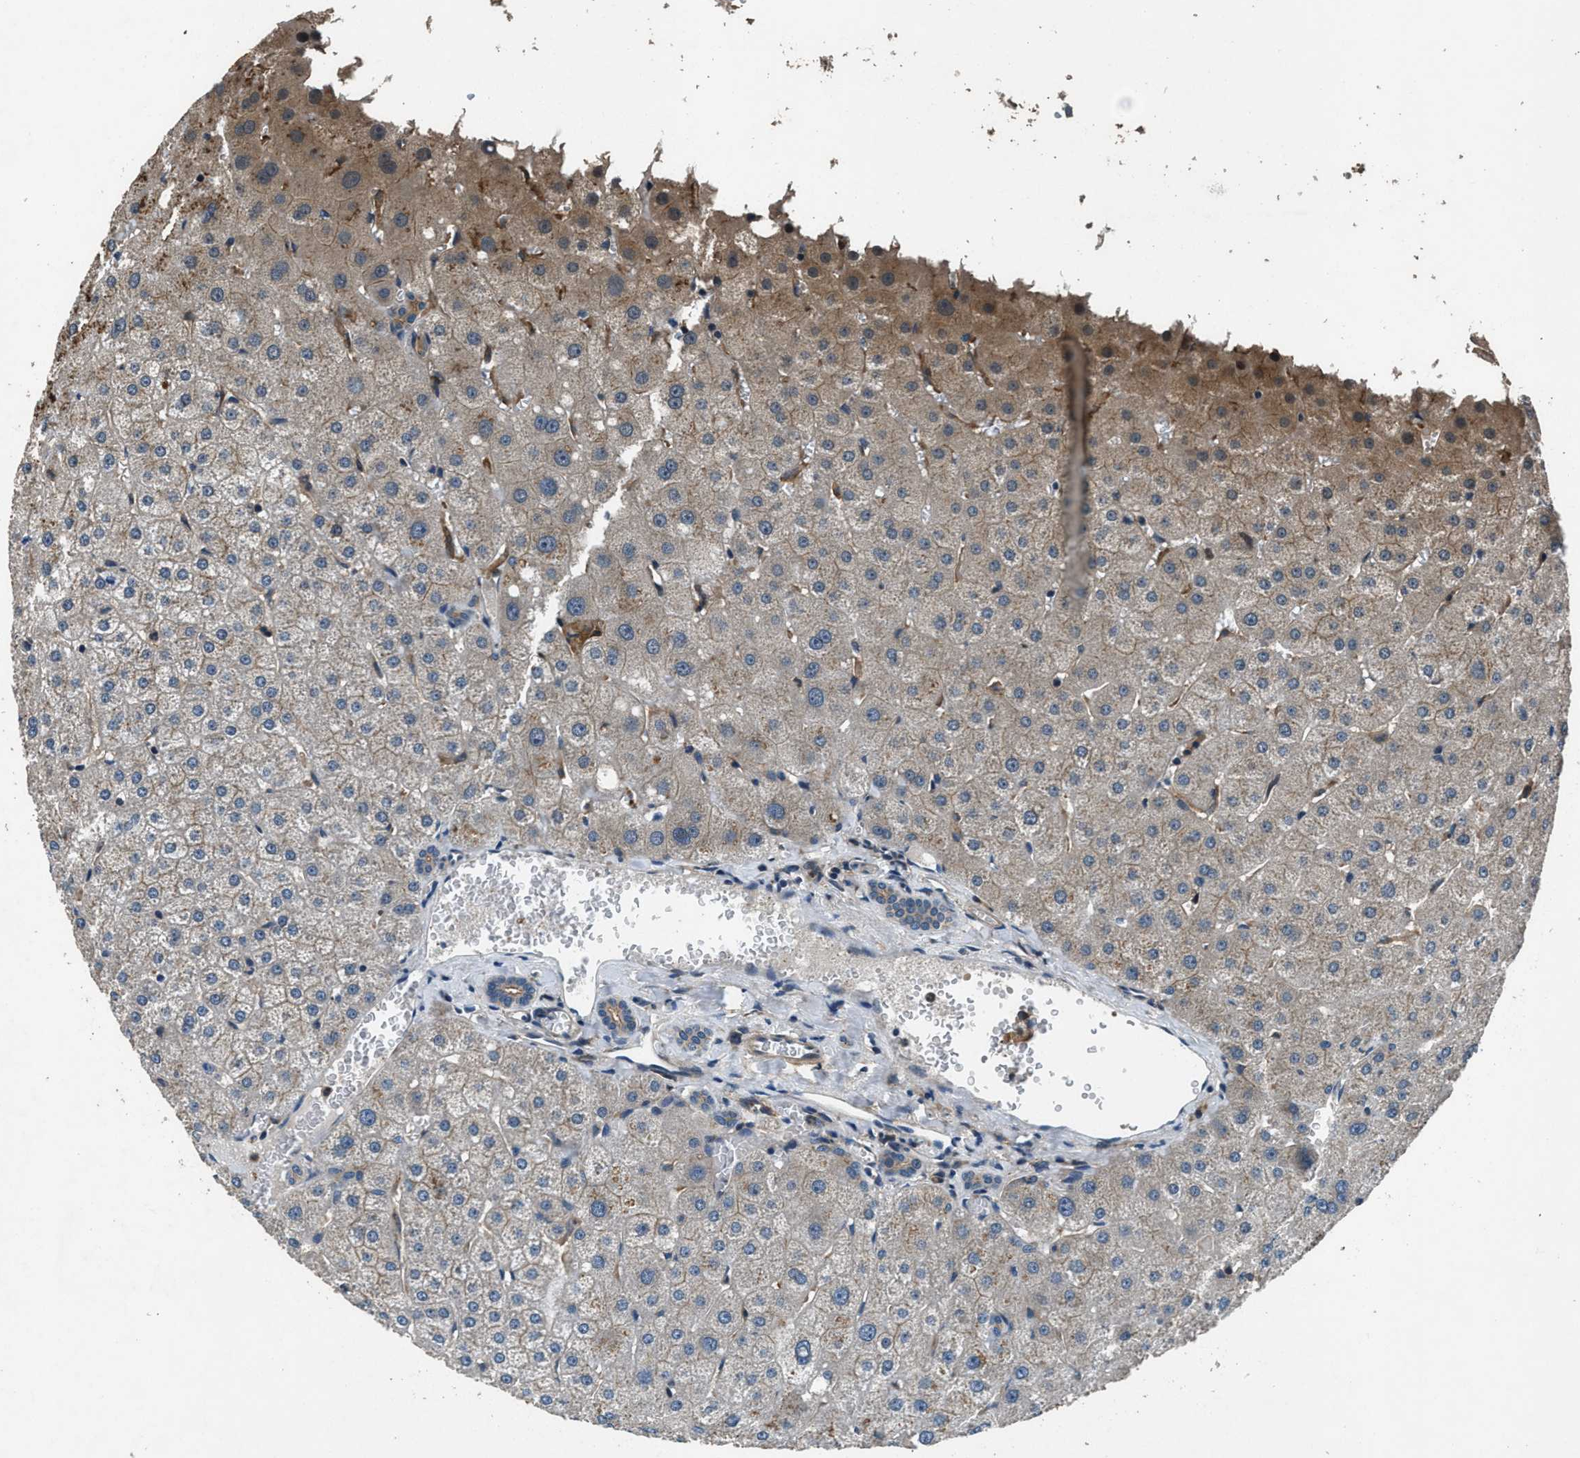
{"staining": {"intensity": "moderate", "quantity": "25%-75%", "location": "cytoplasmic/membranous"}, "tissue": "liver", "cell_type": "Cholangiocytes", "image_type": "normal", "snomed": [{"axis": "morphology", "description": "Normal tissue, NOS"}, {"axis": "topography", "description": "Liver"}], "caption": "Brown immunohistochemical staining in unremarkable human liver reveals moderate cytoplasmic/membranous staining in approximately 25%-75% of cholangiocytes. (DAB (3,3'-diaminobenzidine) = brown stain, brightfield microscopy at high magnification).", "gene": "ARHGEF11", "patient": {"sex": "male", "age": 73}}